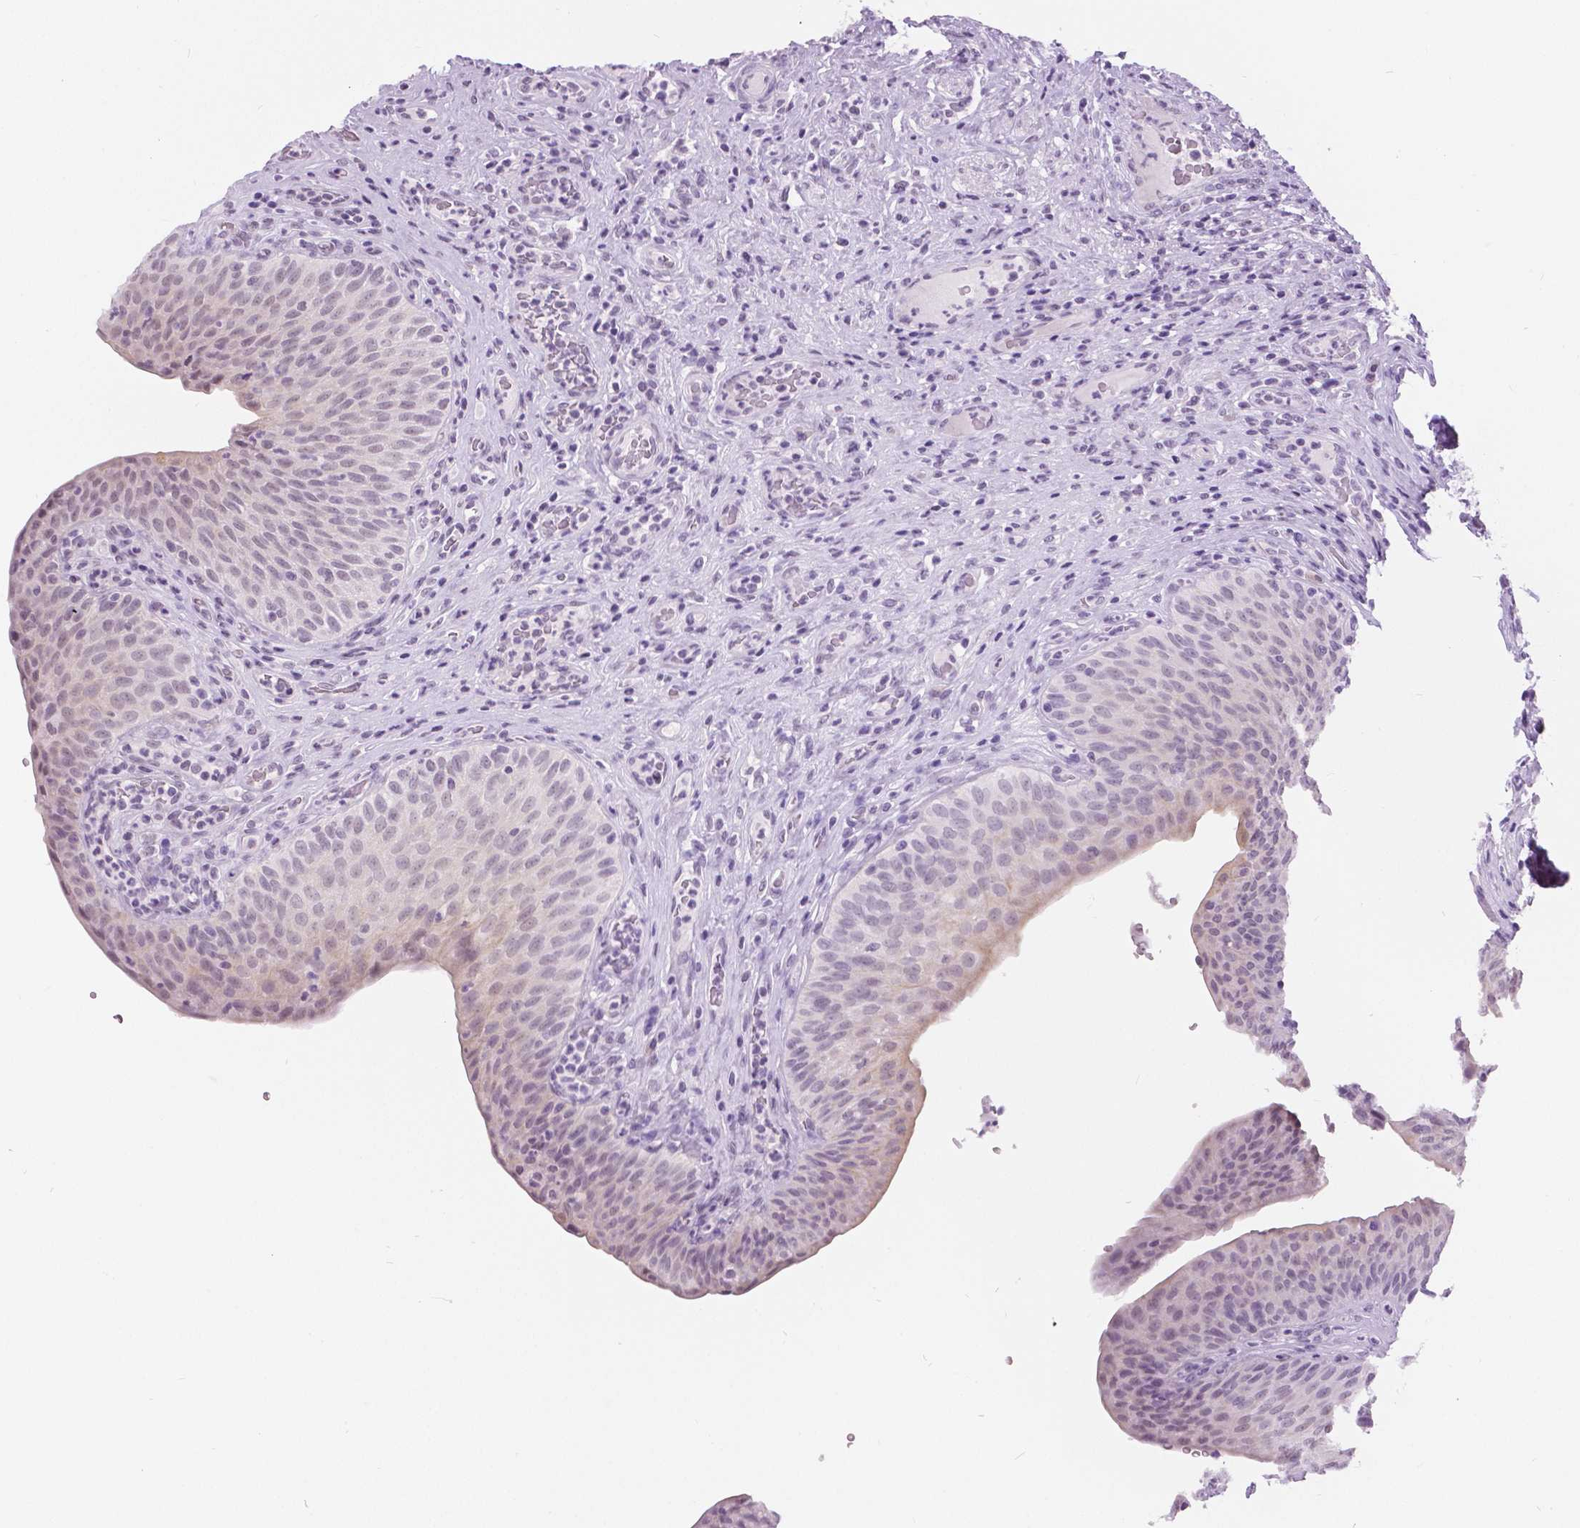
{"staining": {"intensity": "negative", "quantity": "none", "location": "none"}, "tissue": "urinary bladder", "cell_type": "Urothelial cells", "image_type": "normal", "snomed": [{"axis": "morphology", "description": "Normal tissue, NOS"}, {"axis": "topography", "description": "Urinary bladder"}, {"axis": "topography", "description": "Peripheral nerve tissue"}], "caption": "DAB immunohistochemical staining of normal human urinary bladder displays no significant staining in urothelial cells. (Immunohistochemistry (ihc), brightfield microscopy, high magnification).", "gene": "MYOM1", "patient": {"sex": "male", "age": 66}}